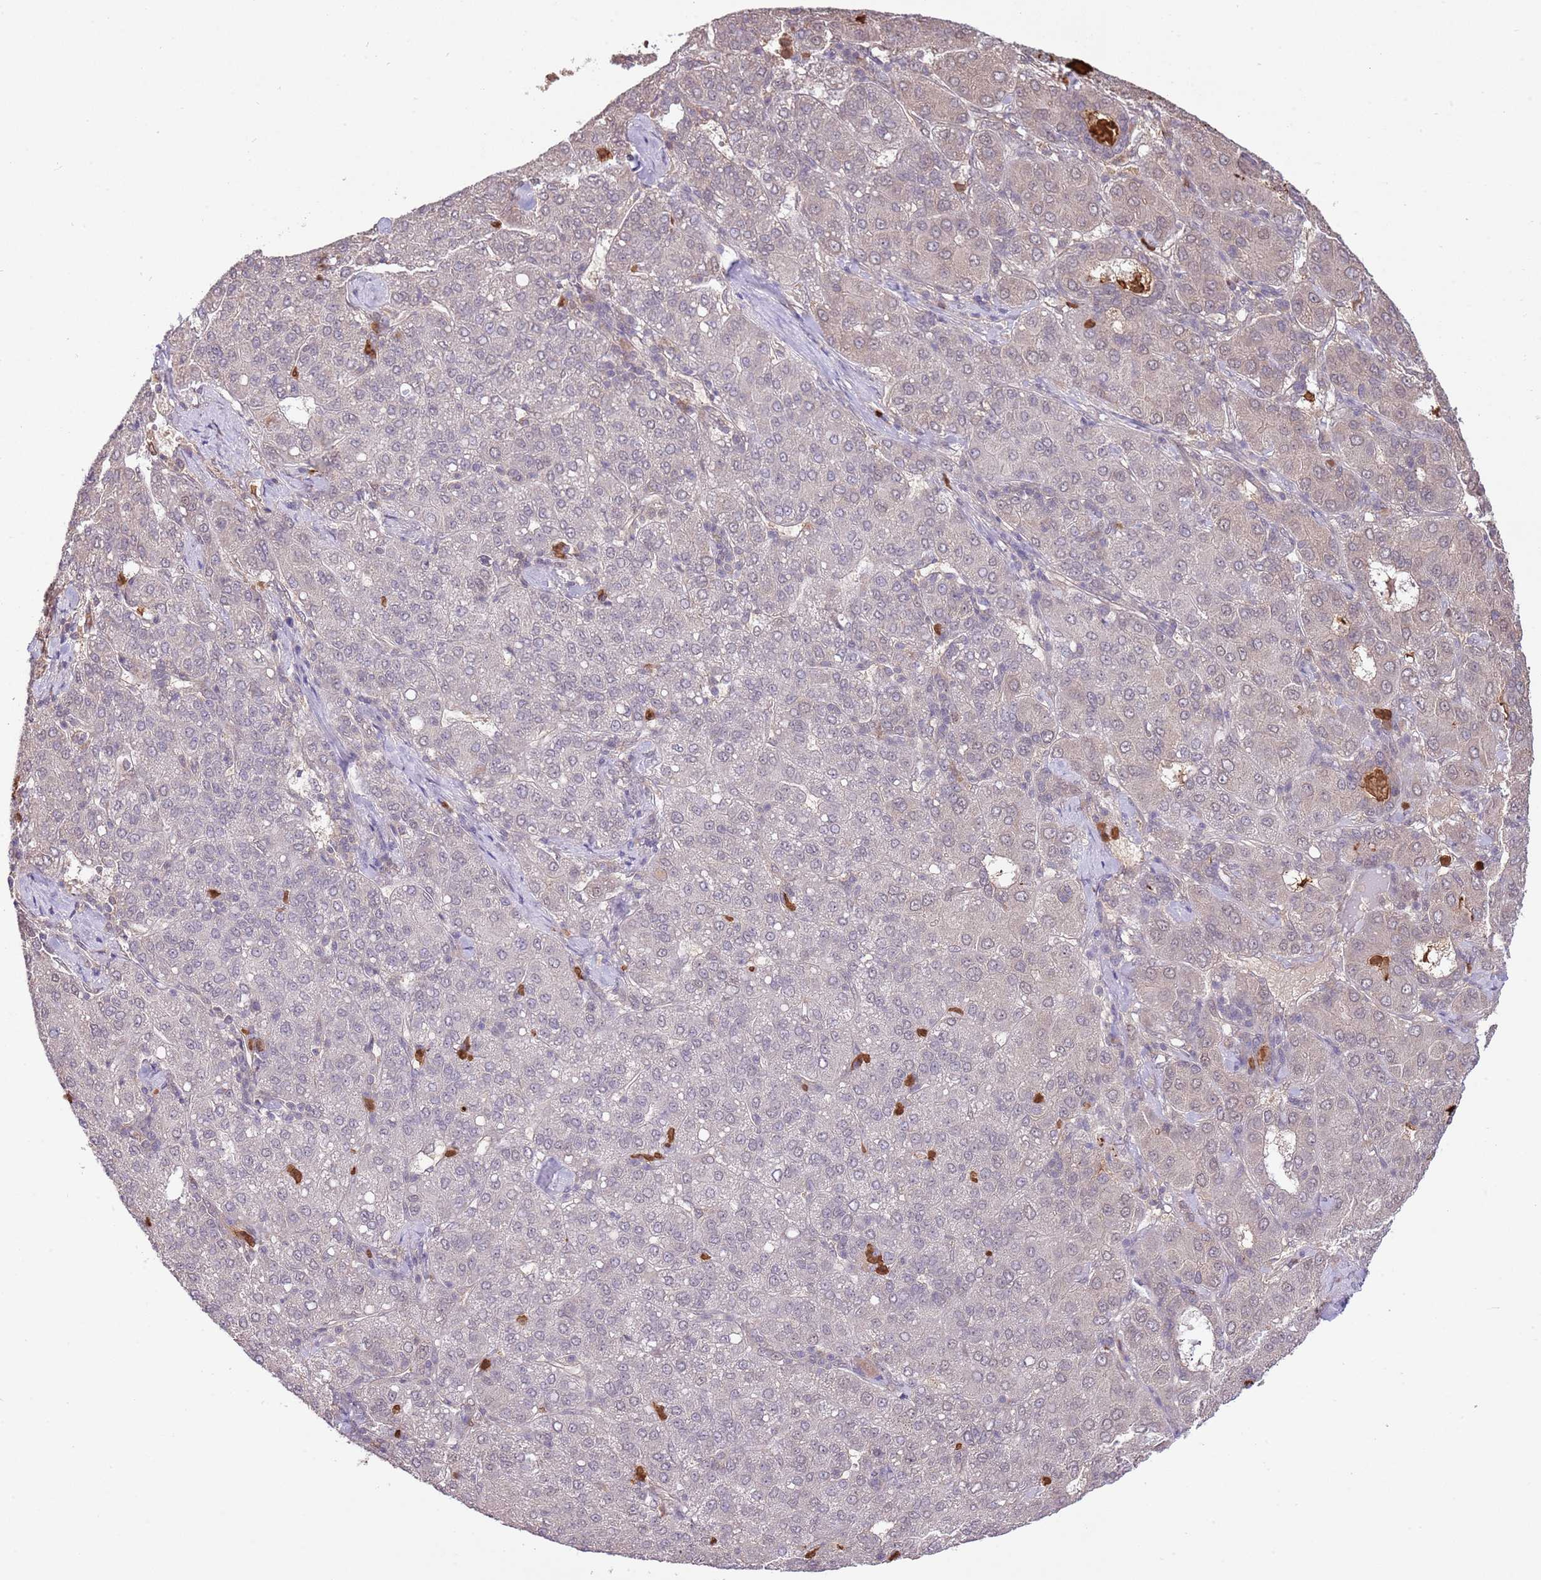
{"staining": {"intensity": "negative", "quantity": "none", "location": "none"}, "tissue": "liver cancer", "cell_type": "Tumor cells", "image_type": "cancer", "snomed": [{"axis": "morphology", "description": "Carcinoma, Hepatocellular, NOS"}, {"axis": "topography", "description": "Liver"}], "caption": "Tumor cells are negative for brown protein staining in liver cancer.", "gene": "AMIGO1", "patient": {"sex": "male", "age": 65}}